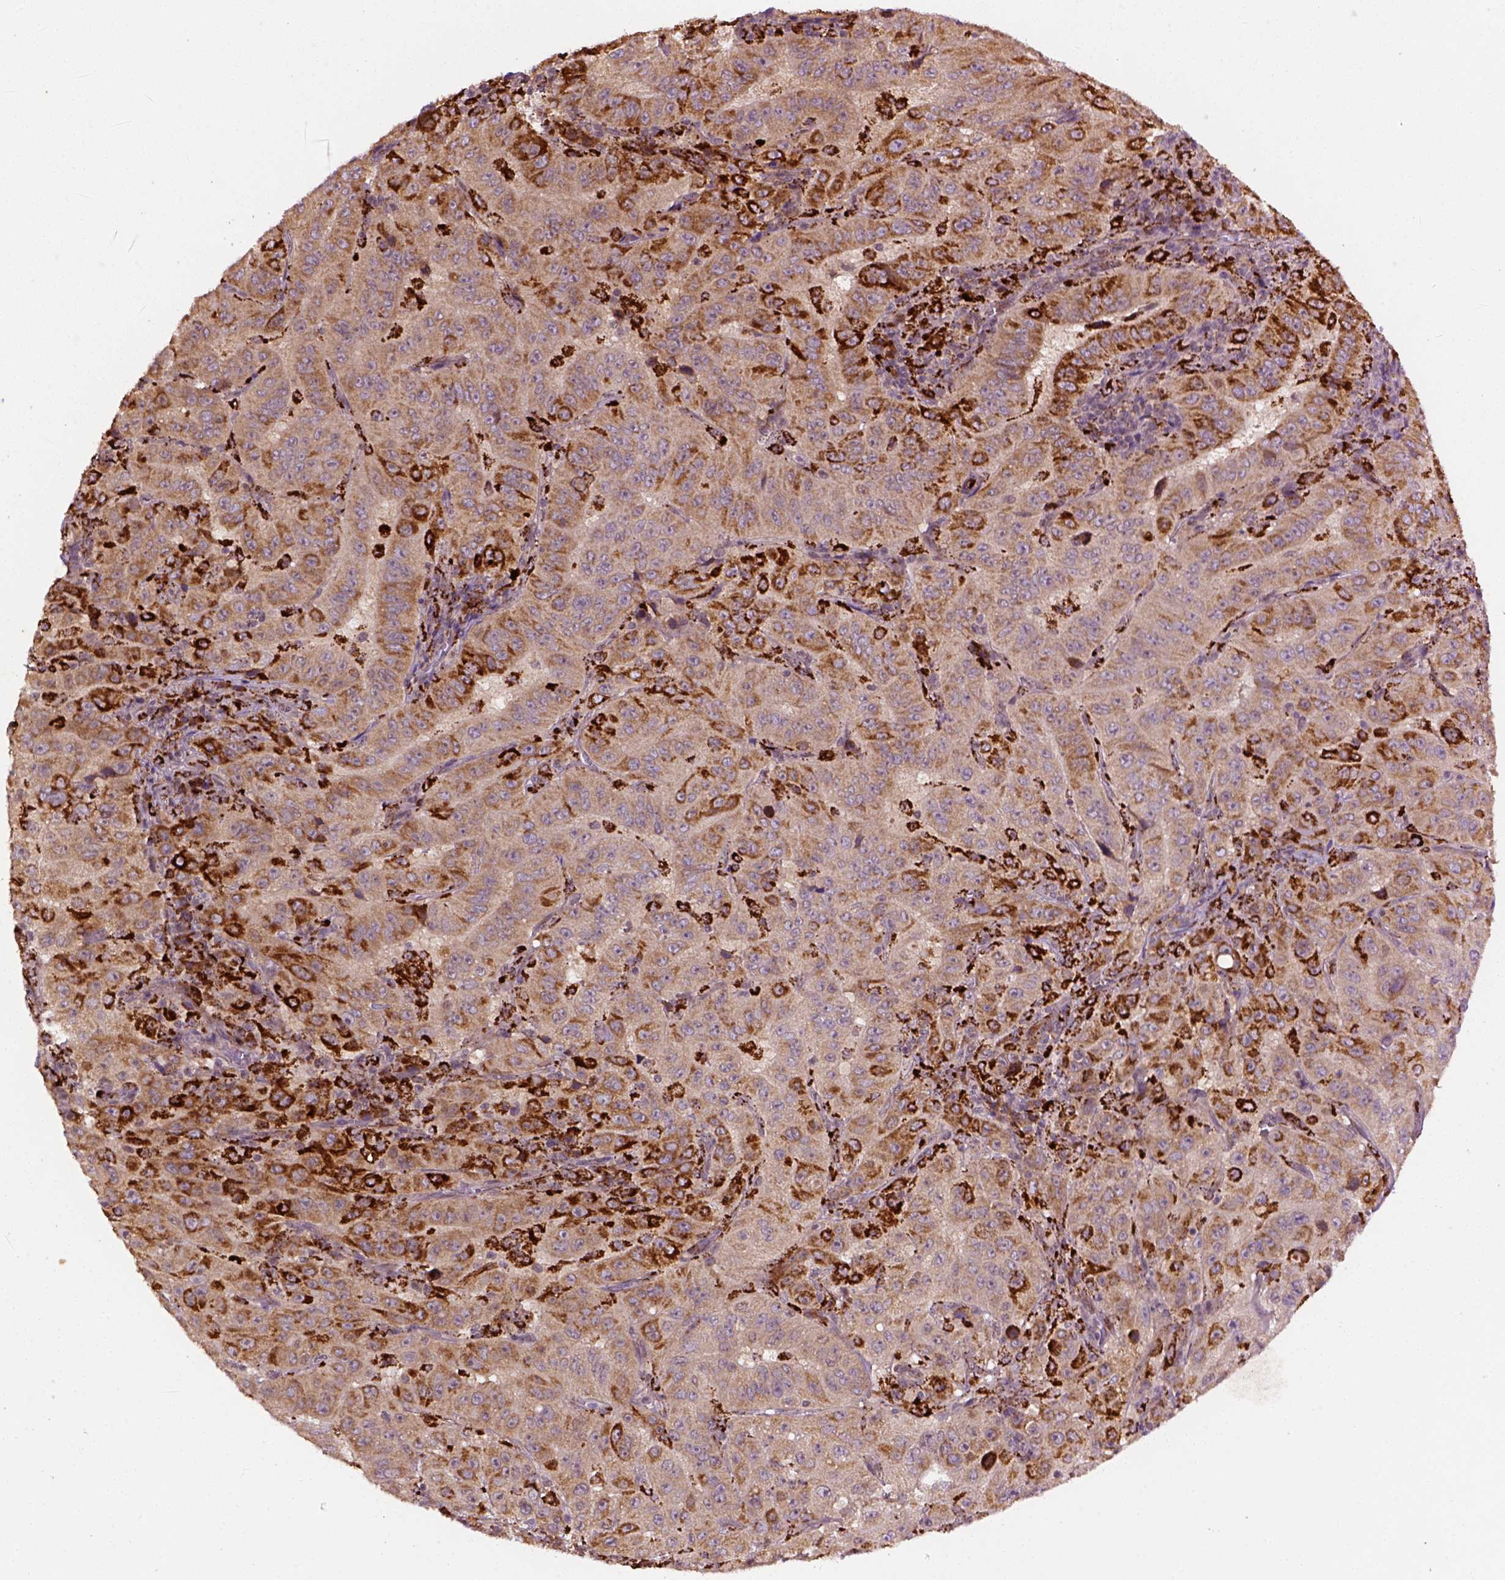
{"staining": {"intensity": "strong", "quantity": "<25%", "location": "cytoplasmic/membranous"}, "tissue": "pancreatic cancer", "cell_type": "Tumor cells", "image_type": "cancer", "snomed": [{"axis": "morphology", "description": "Adenocarcinoma, NOS"}, {"axis": "topography", "description": "Pancreas"}], "caption": "A micrograph of pancreatic cancer stained for a protein displays strong cytoplasmic/membranous brown staining in tumor cells.", "gene": "FZD7", "patient": {"sex": "male", "age": 63}}